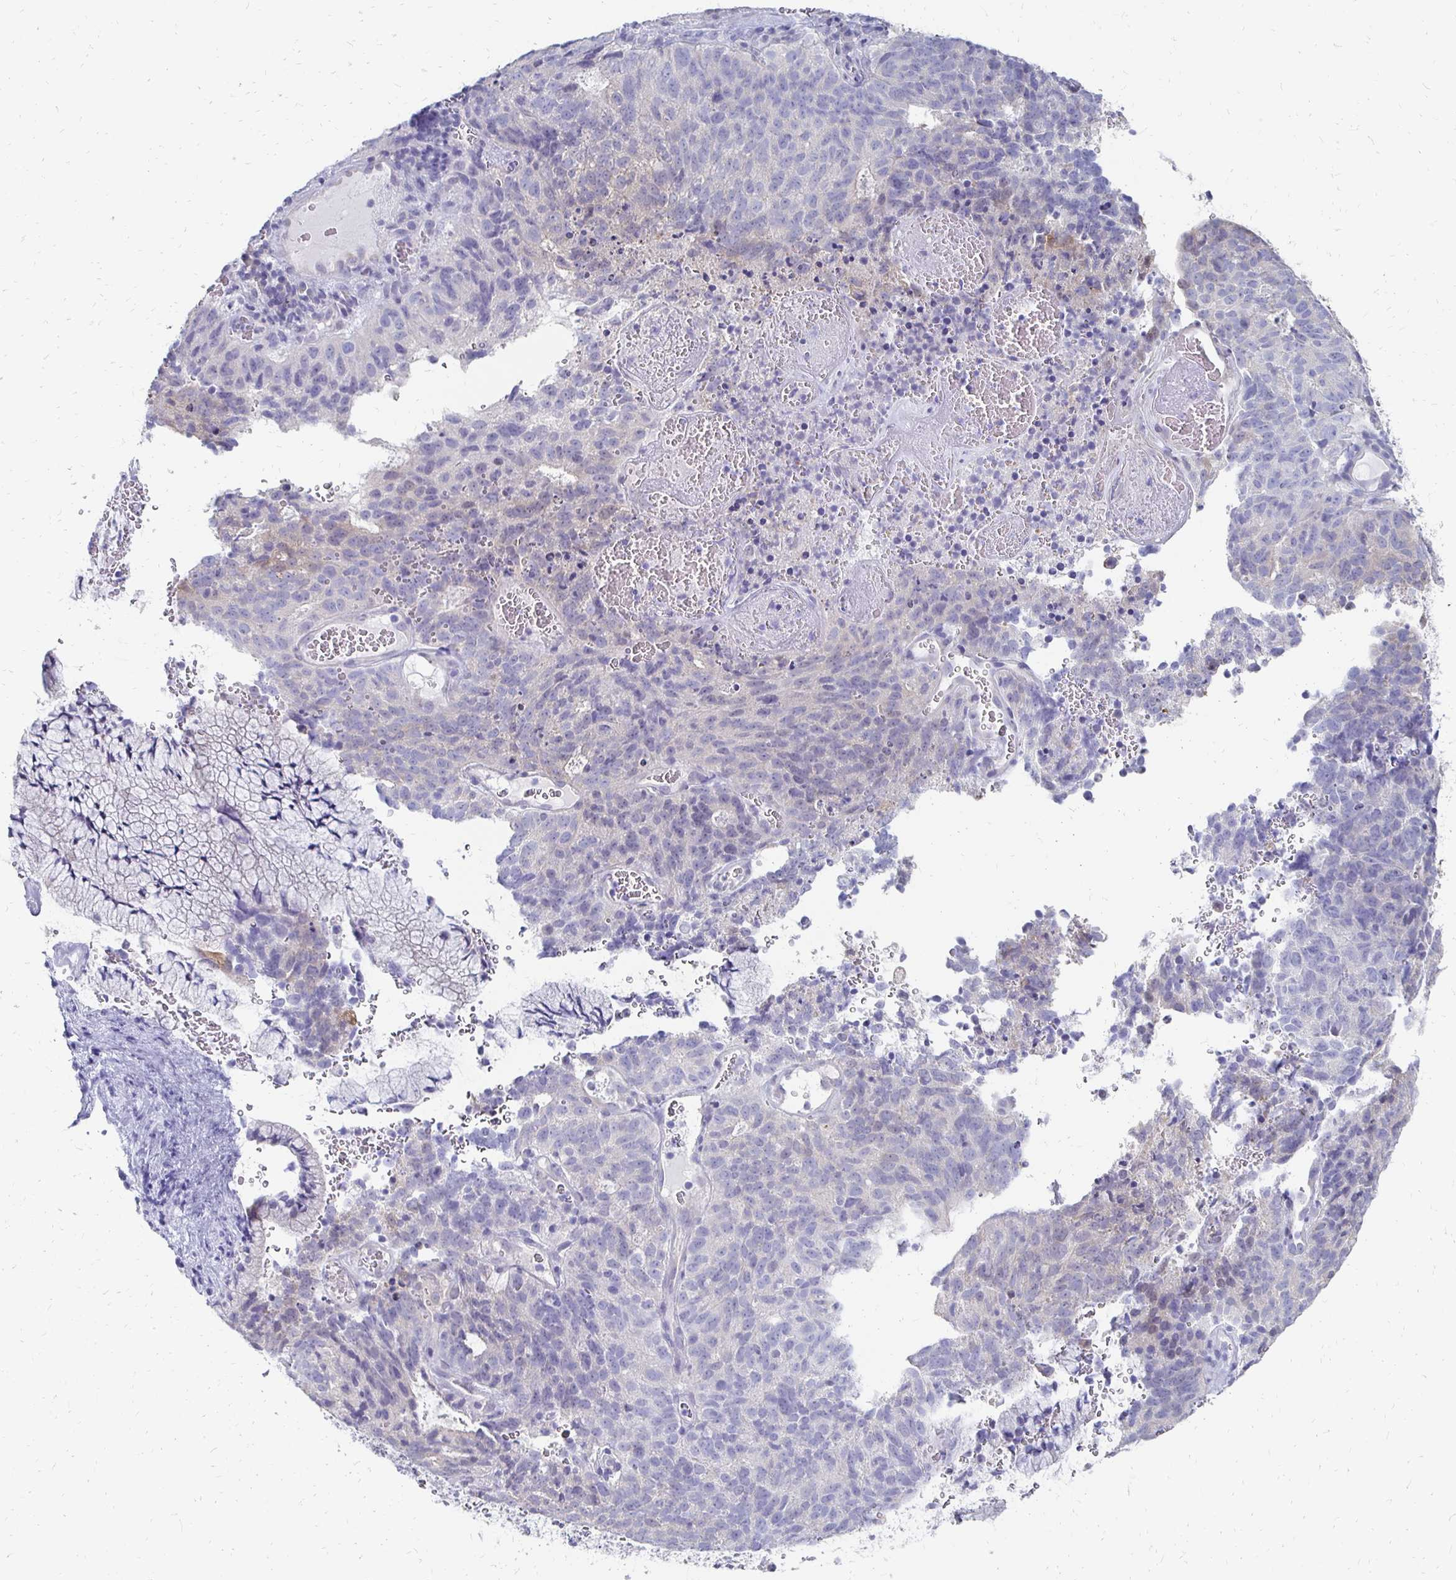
{"staining": {"intensity": "negative", "quantity": "none", "location": "none"}, "tissue": "cervical cancer", "cell_type": "Tumor cells", "image_type": "cancer", "snomed": [{"axis": "morphology", "description": "Adenocarcinoma, NOS"}, {"axis": "topography", "description": "Cervix"}], "caption": "Human adenocarcinoma (cervical) stained for a protein using IHC exhibits no expression in tumor cells.", "gene": "SYCP3", "patient": {"sex": "female", "age": 38}}